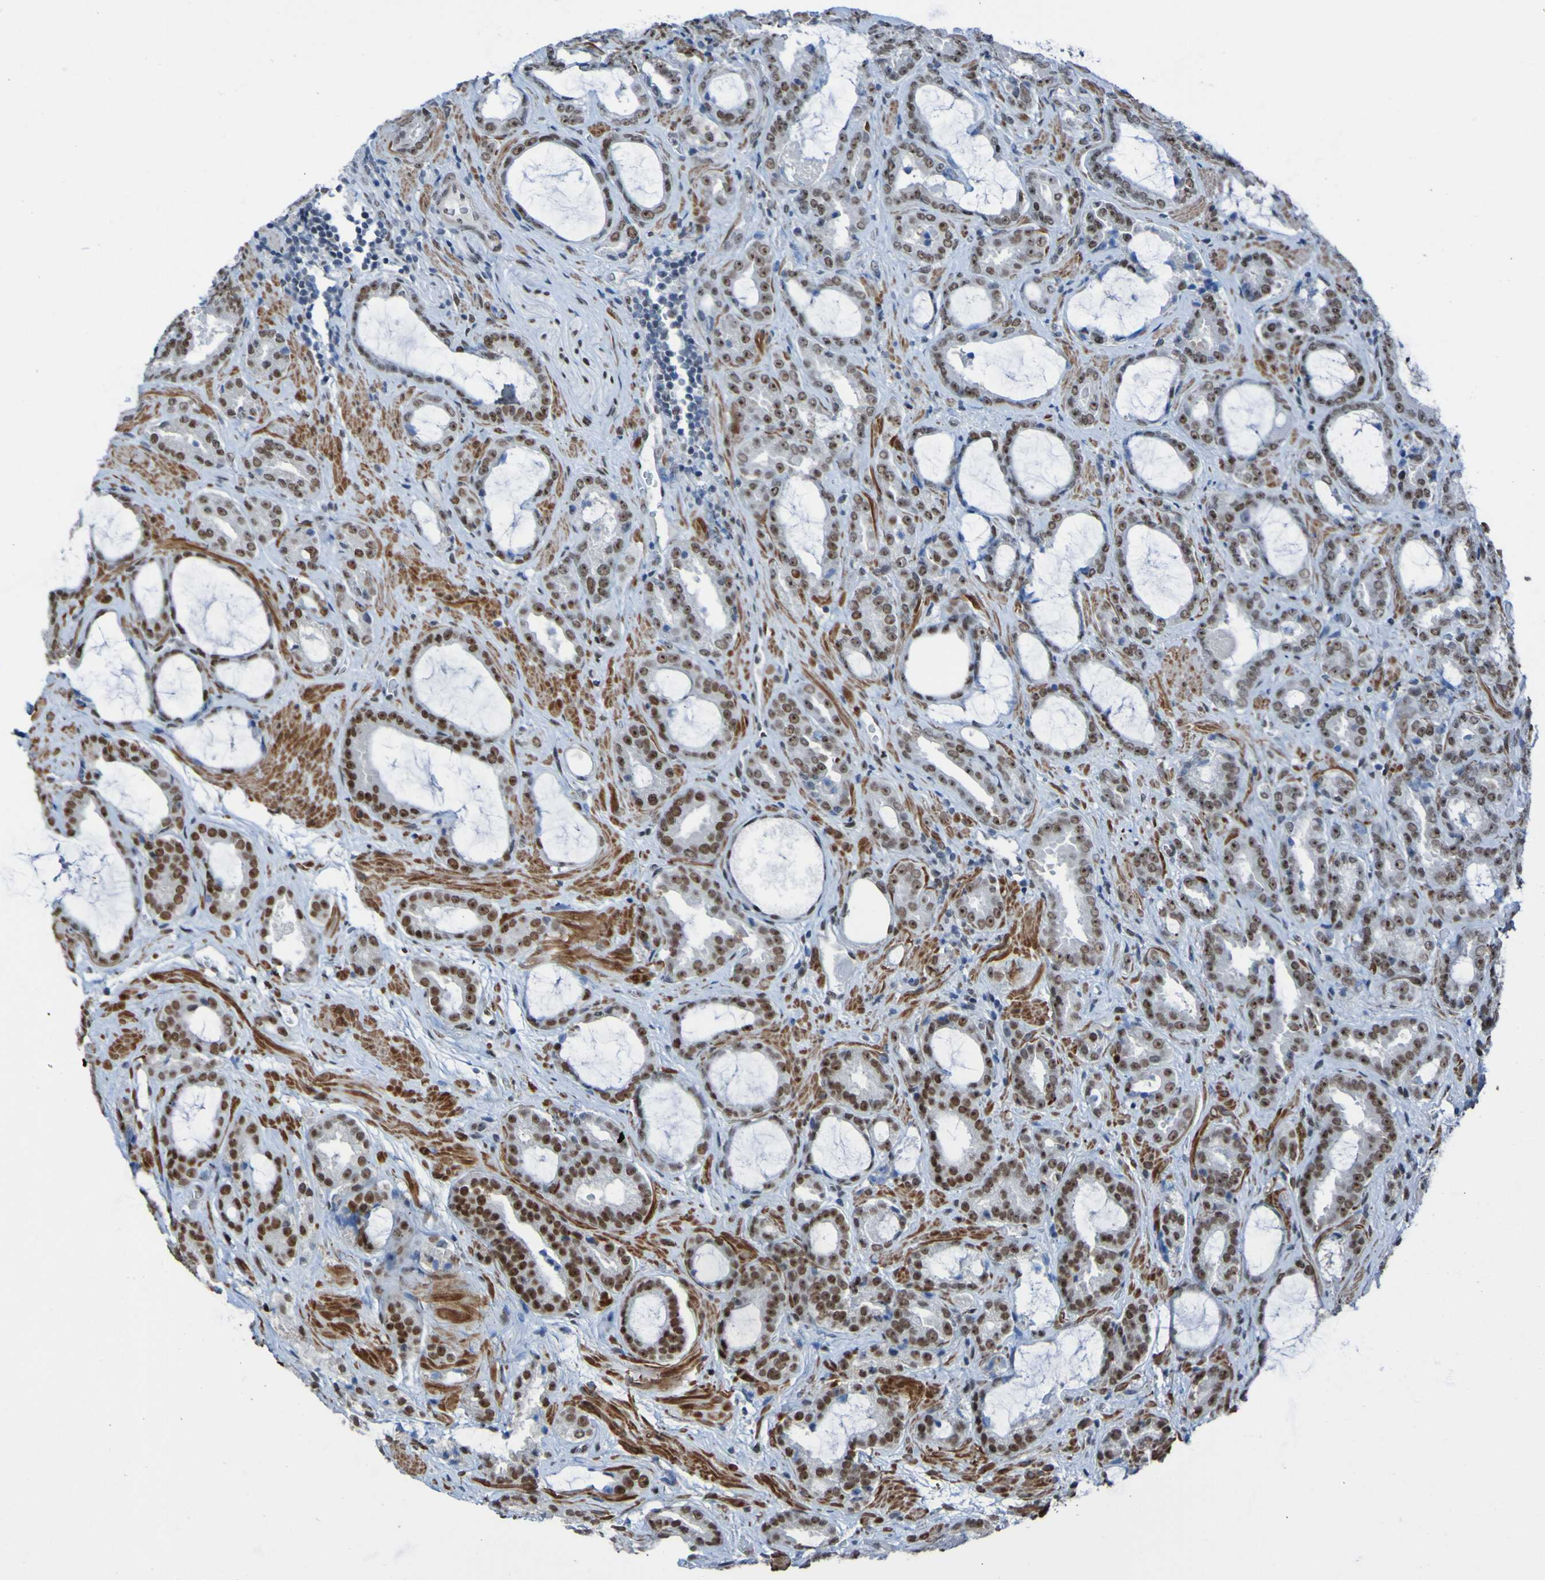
{"staining": {"intensity": "strong", "quantity": ">75%", "location": "nuclear"}, "tissue": "prostate cancer", "cell_type": "Tumor cells", "image_type": "cancer", "snomed": [{"axis": "morphology", "description": "Adenocarcinoma, Low grade"}, {"axis": "topography", "description": "Prostate"}], "caption": "Tumor cells demonstrate high levels of strong nuclear staining in about >75% of cells in human prostate low-grade adenocarcinoma.", "gene": "PHF2", "patient": {"sex": "male", "age": 60}}